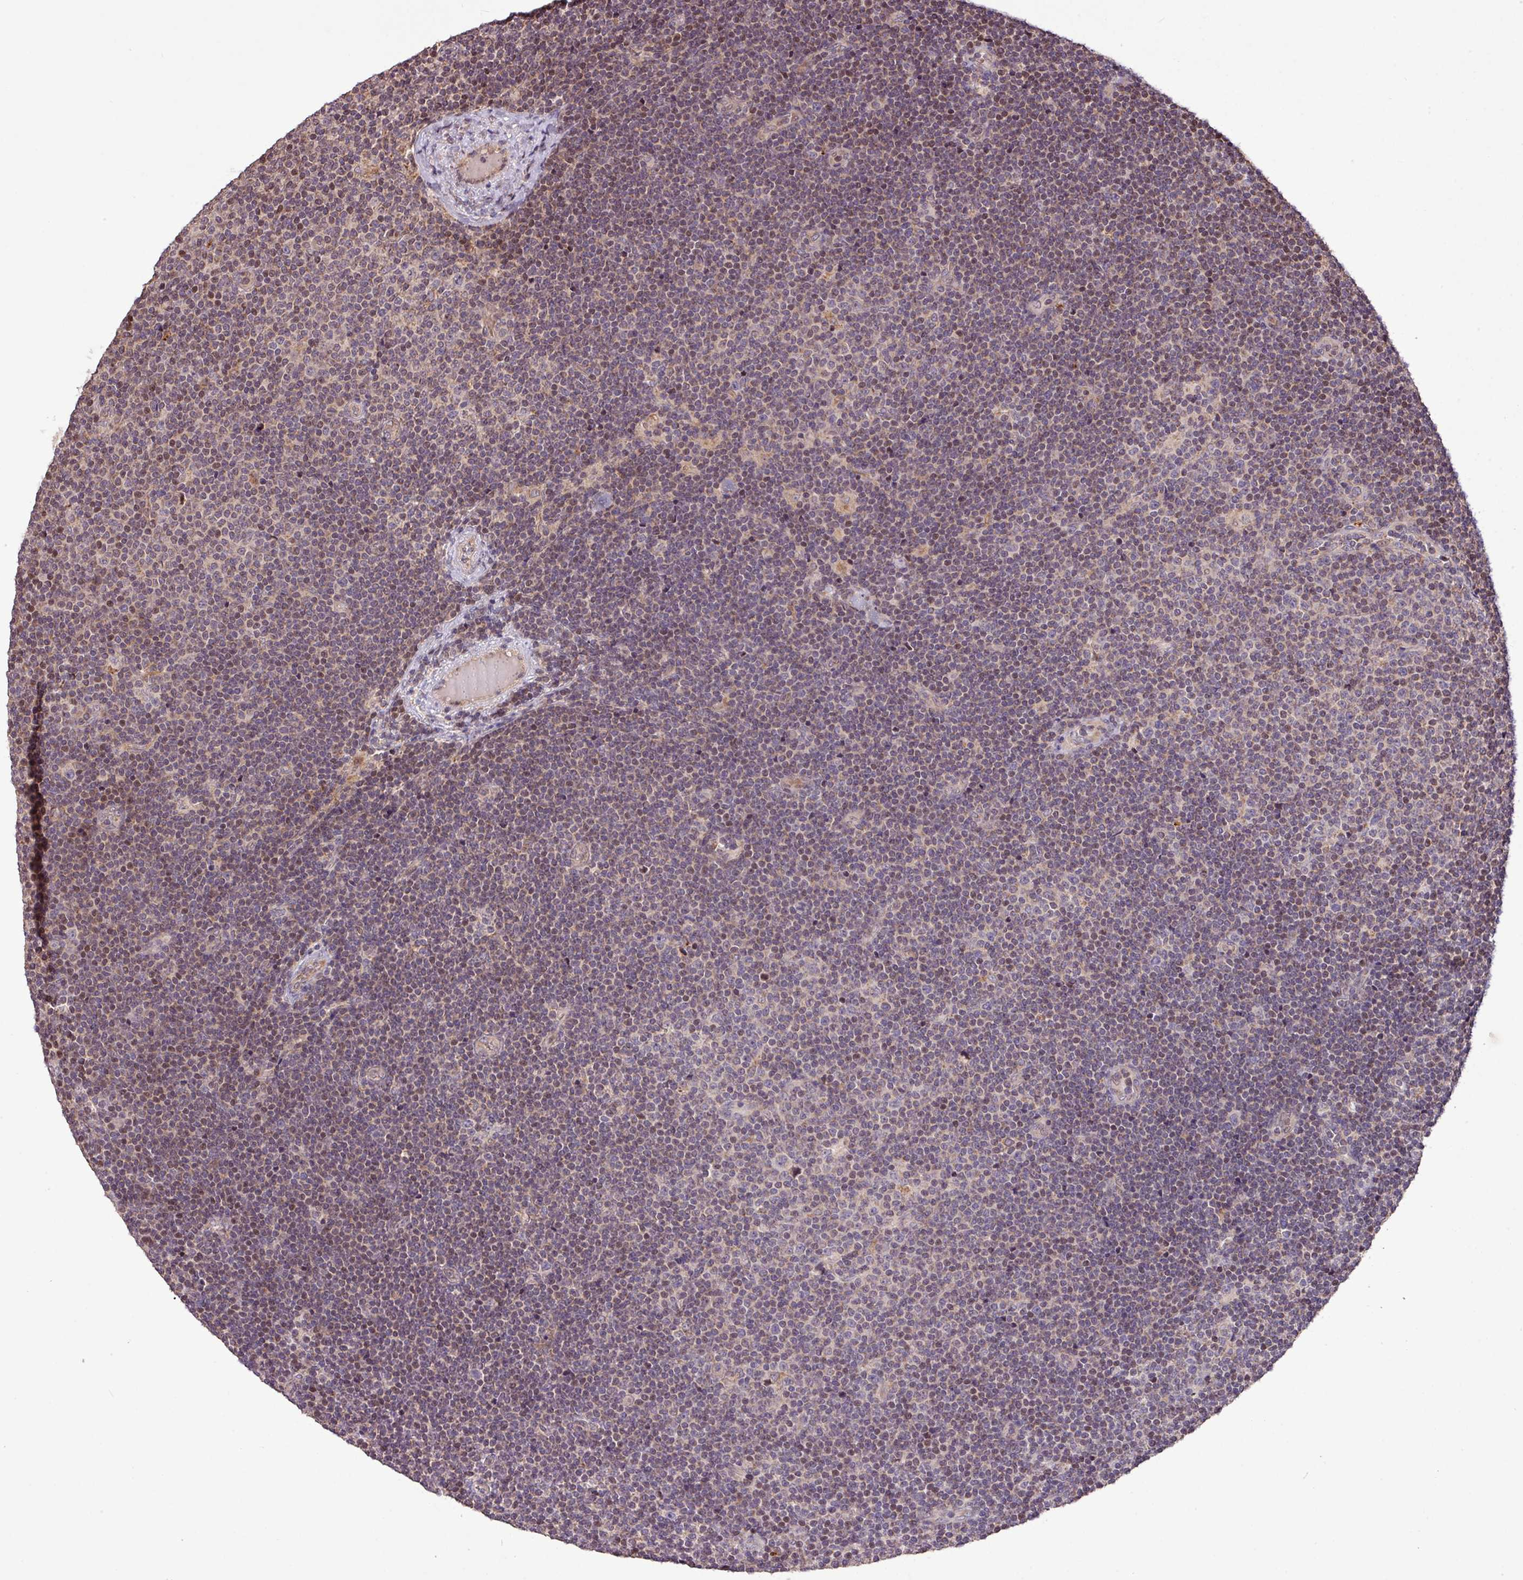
{"staining": {"intensity": "moderate", "quantity": "25%-75%", "location": "cytoplasmic/membranous,nuclear"}, "tissue": "lymphoma", "cell_type": "Tumor cells", "image_type": "cancer", "snomed": [{"axis": "morphology", "description": "Malignant lymphoma, non-Hodgkin's type, Low grade"}, {"axis": "topography", "description": "Lymph node"}], "caption": "Protein staining of lymphoma tissue exhibits moderate cytoplasmic/membranous and nuclear staining in about 25%-75% of tumor cells.", "gene": "YPEL3", "patient": {"sex": "male", "age": 48}}